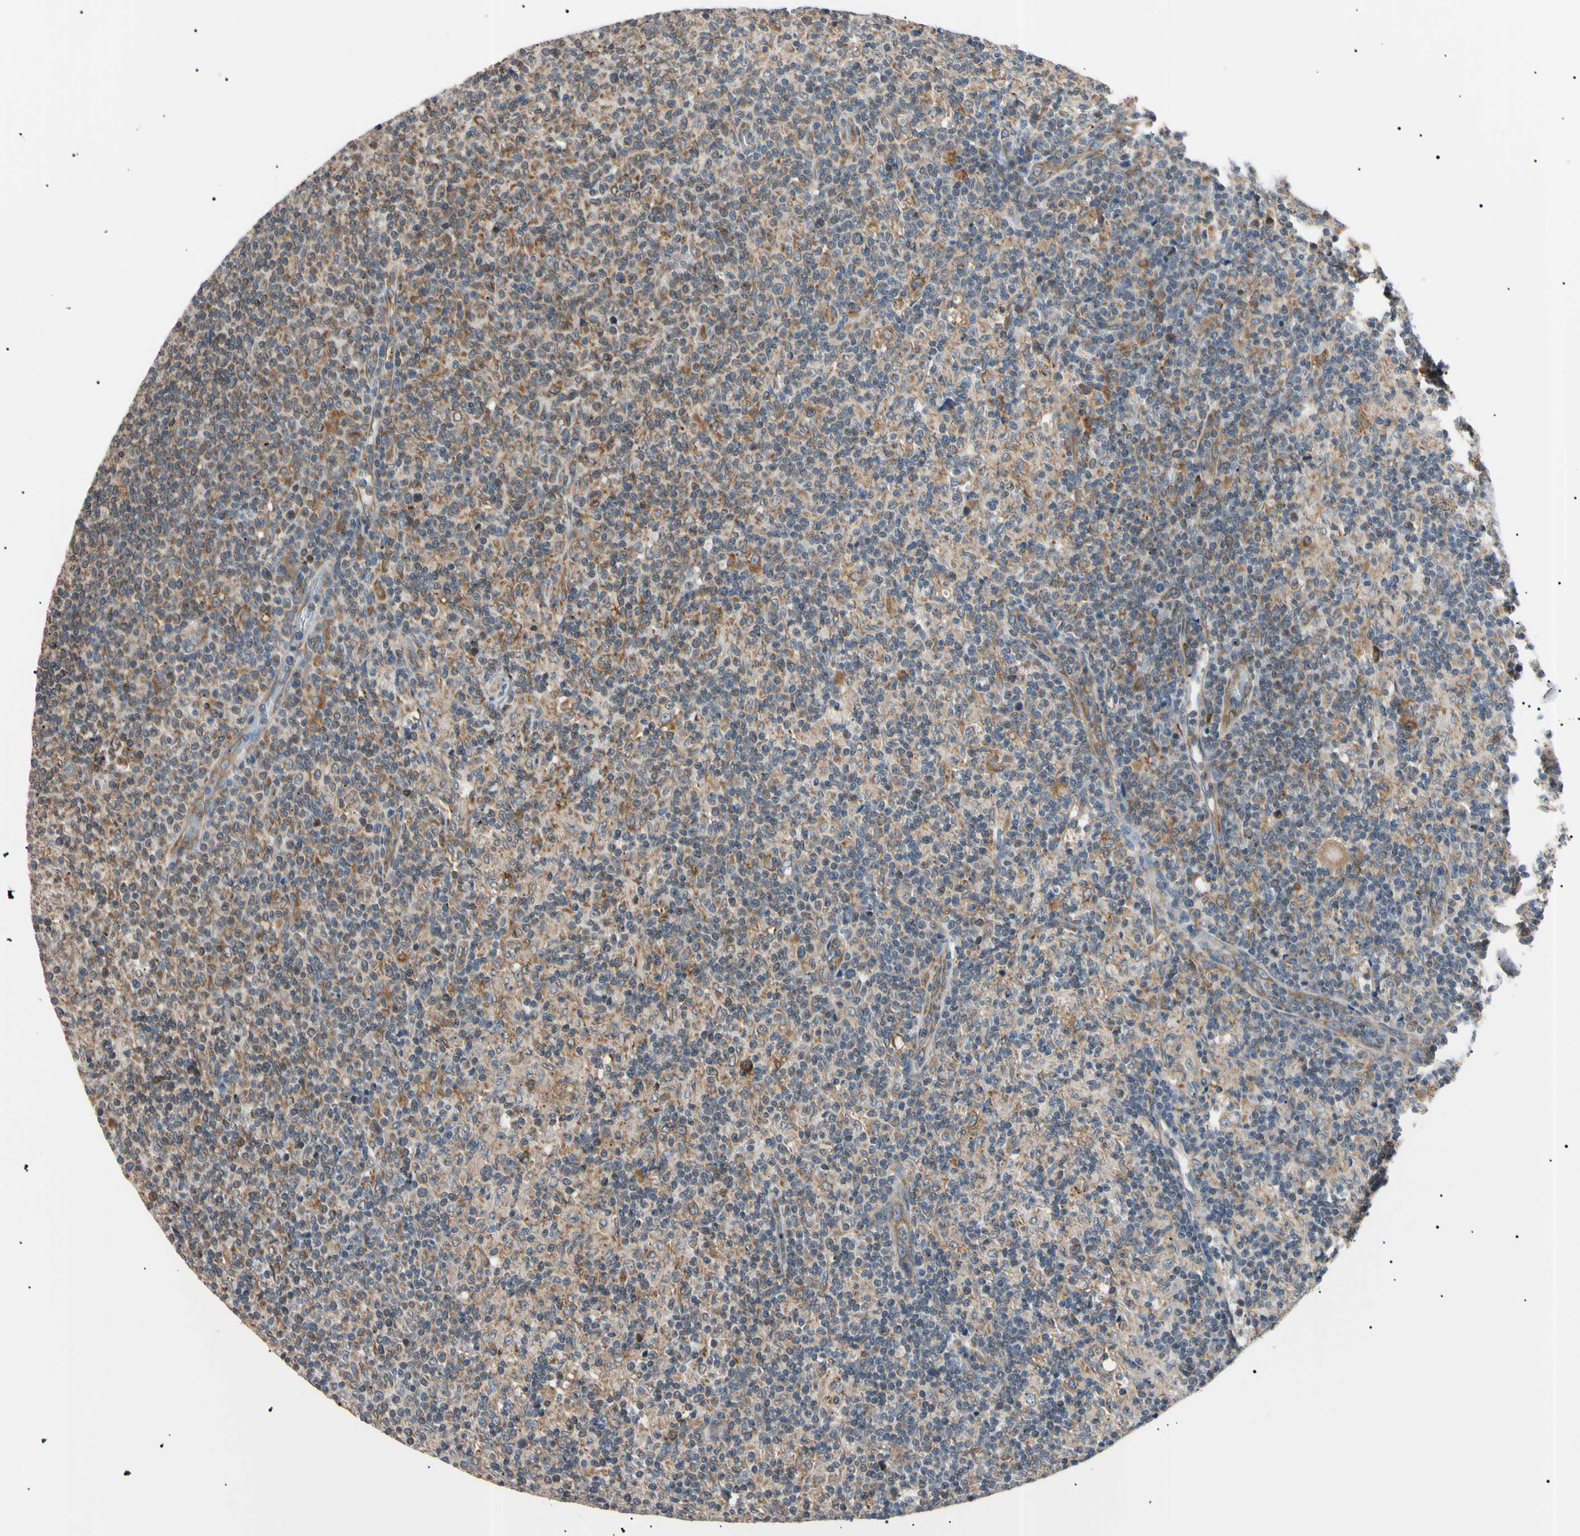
{"staining": {"intensity": "moderate", "quantity": ">75%", "location": "cytoplasmic/membranous"}, "tissue": "lymph node", "cell_type": "Germinal center cells", "image_type": "normal", "snomed": [{"axis": "morphology", "description": "Normal tissue, NOS"}, {"axis": "morphology", "description": "Inflammation, NOS"}, {"axis": "topography", "description": "Lymph node"}], "caption": "Immunohistochemistry of normal human lymph node demonstrates medium levels of moderate cytoplasmic/membranous expression in about >75% of germinal center cells. (IHC, brightfield microscopy, high magnification).", "gene": "VAPA", "patient": {"sex": "male", "age": 55}}